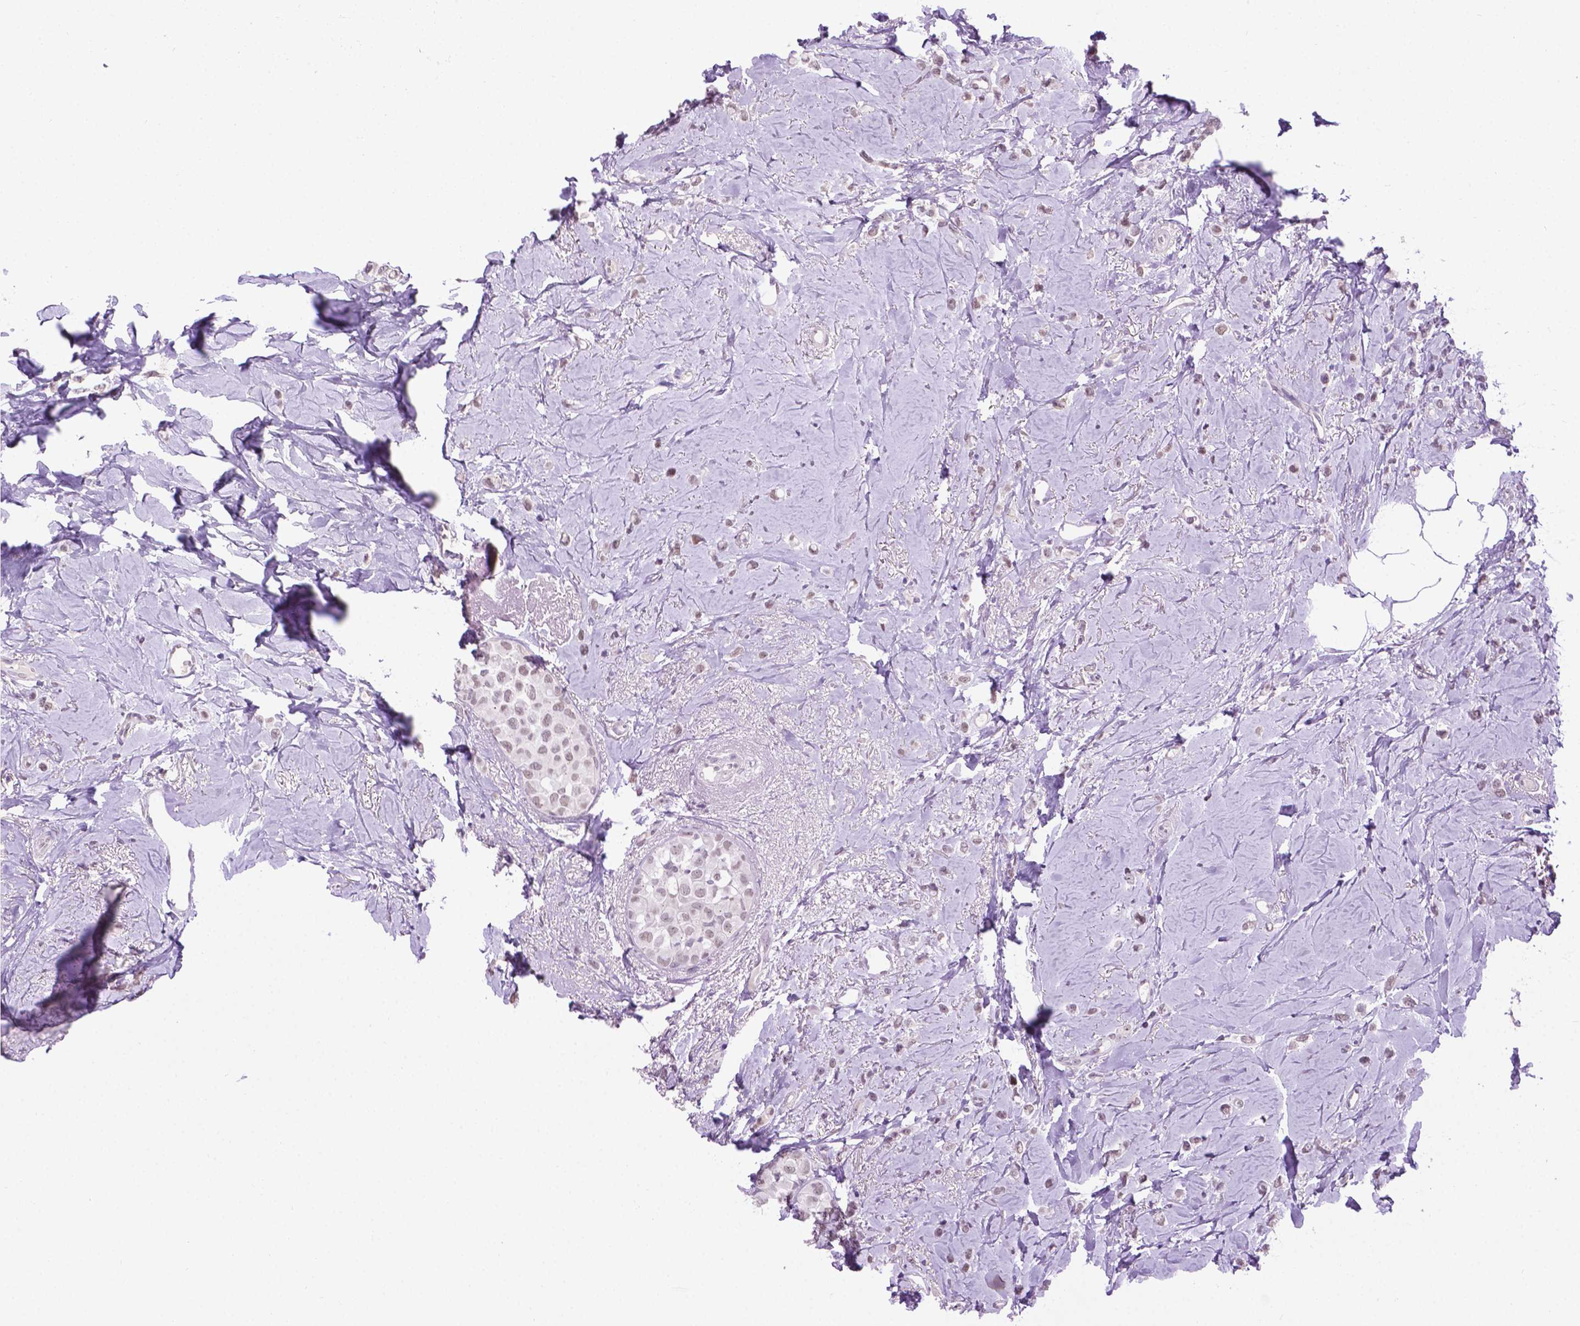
{"staining": {"intensity": "weak", "quantity": "25%-75%", "location": "nuclear"}, "tissue": "breast cancer", "cell_type": "Tumor cells", "image_type": "cancer", "snomed": [{"axis": "morphology", "description": "Lobular carcinoma"}, {"axis": "topography", "description": "Breast"}], "caption": "Breast cancer (lobular carcinoma) tissue reveals weak nuclear positivity in about 25%-75% of tumor cells, visualized by immunohistochemistry.", "gene": "ABI2", "patient": {"sex": "female", "age": 66}}